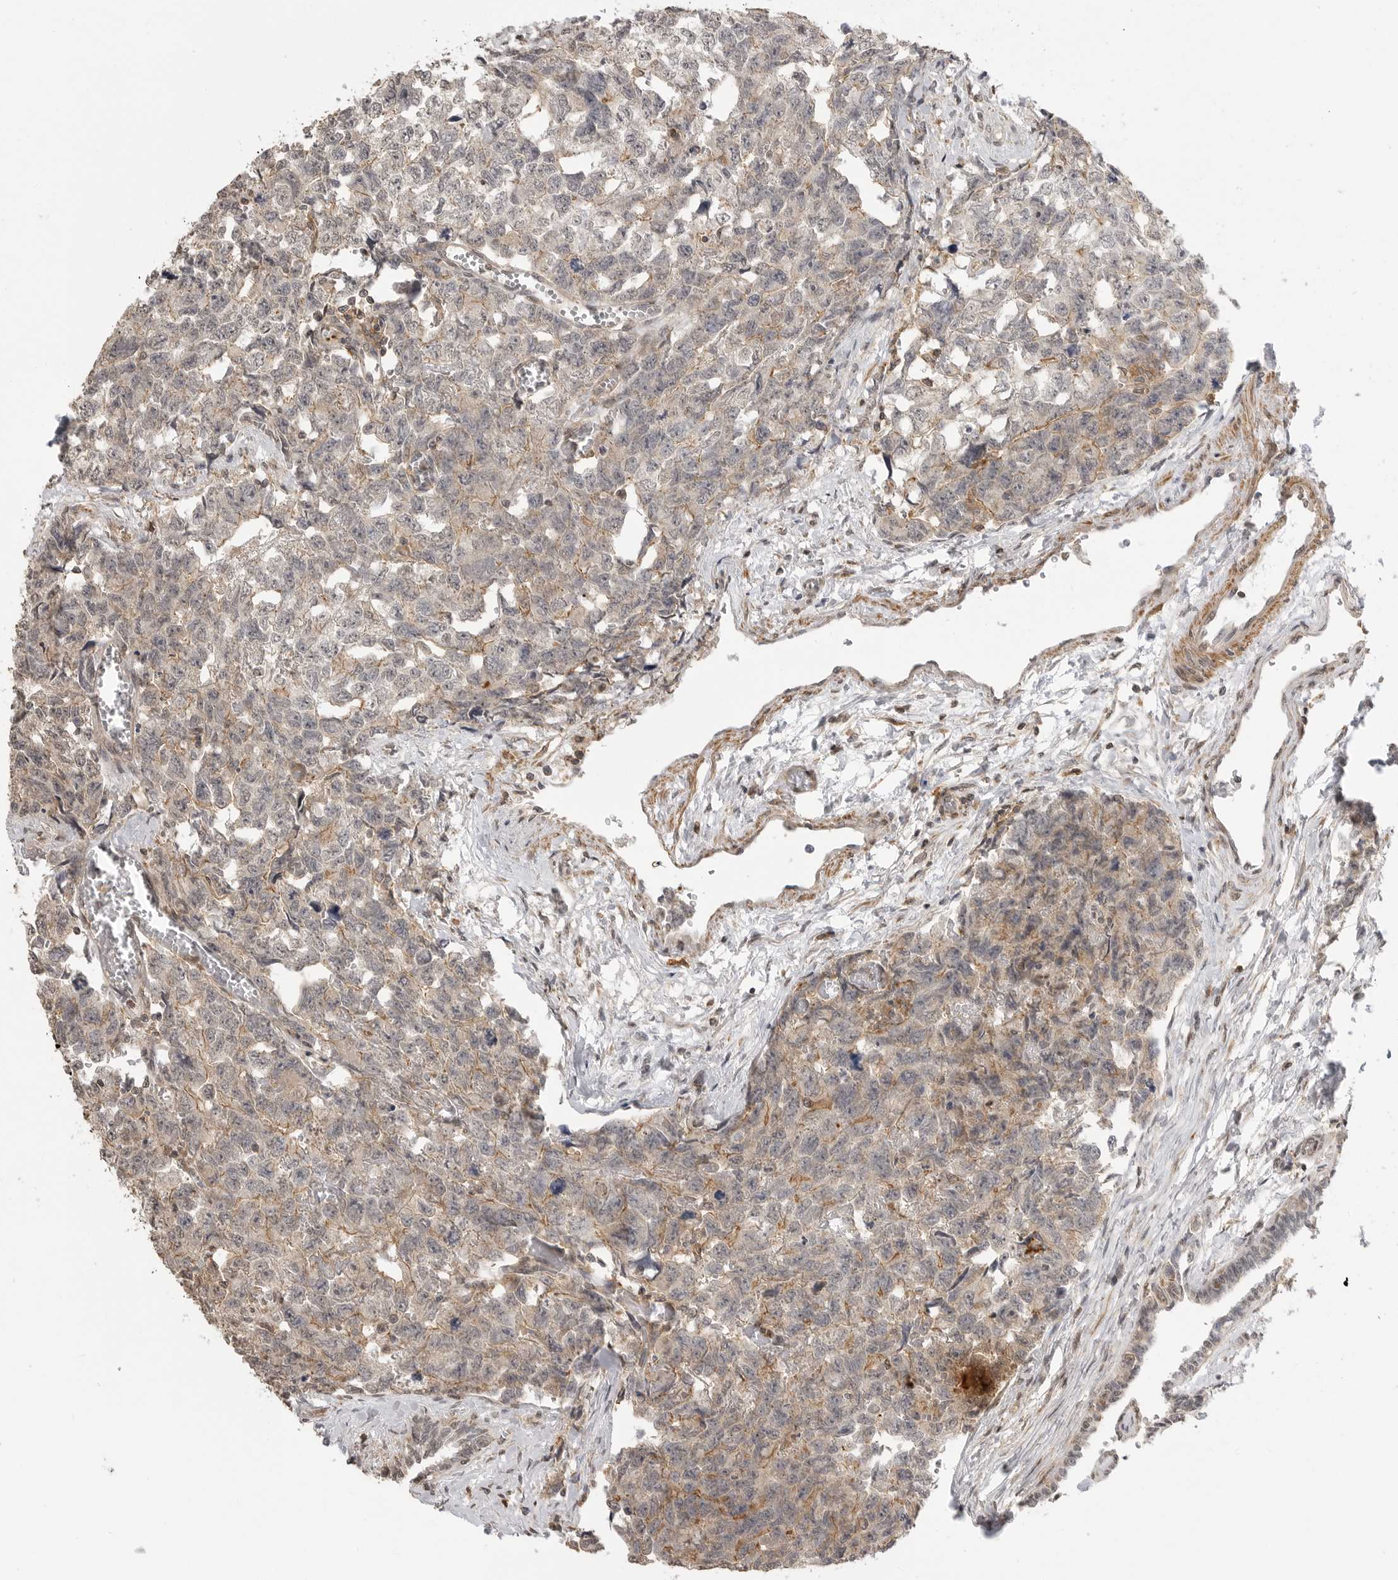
{"staining": {"intensity": "weak", "quantity": "25%-75%", "location": "cytoplasmic/membranous"}, "tissue": "testis cancer", "cell_type": "Tumor cells", "image_type": "cancer", "snomed": [{"axis": "morphology", "description": "Carcinoma, Embryonal, NOS"}, {"axis": "topography", "description": "Testis"}], "caption": "Embryonal carcinoma (testis) stained with immunohistochemistry (IHC) reveals weak cytoplasmic/membranous positivity in about 25%-75% of tumor cells.", "gene": "GPC2", "patient": {"sex": "male", "age": 31}}